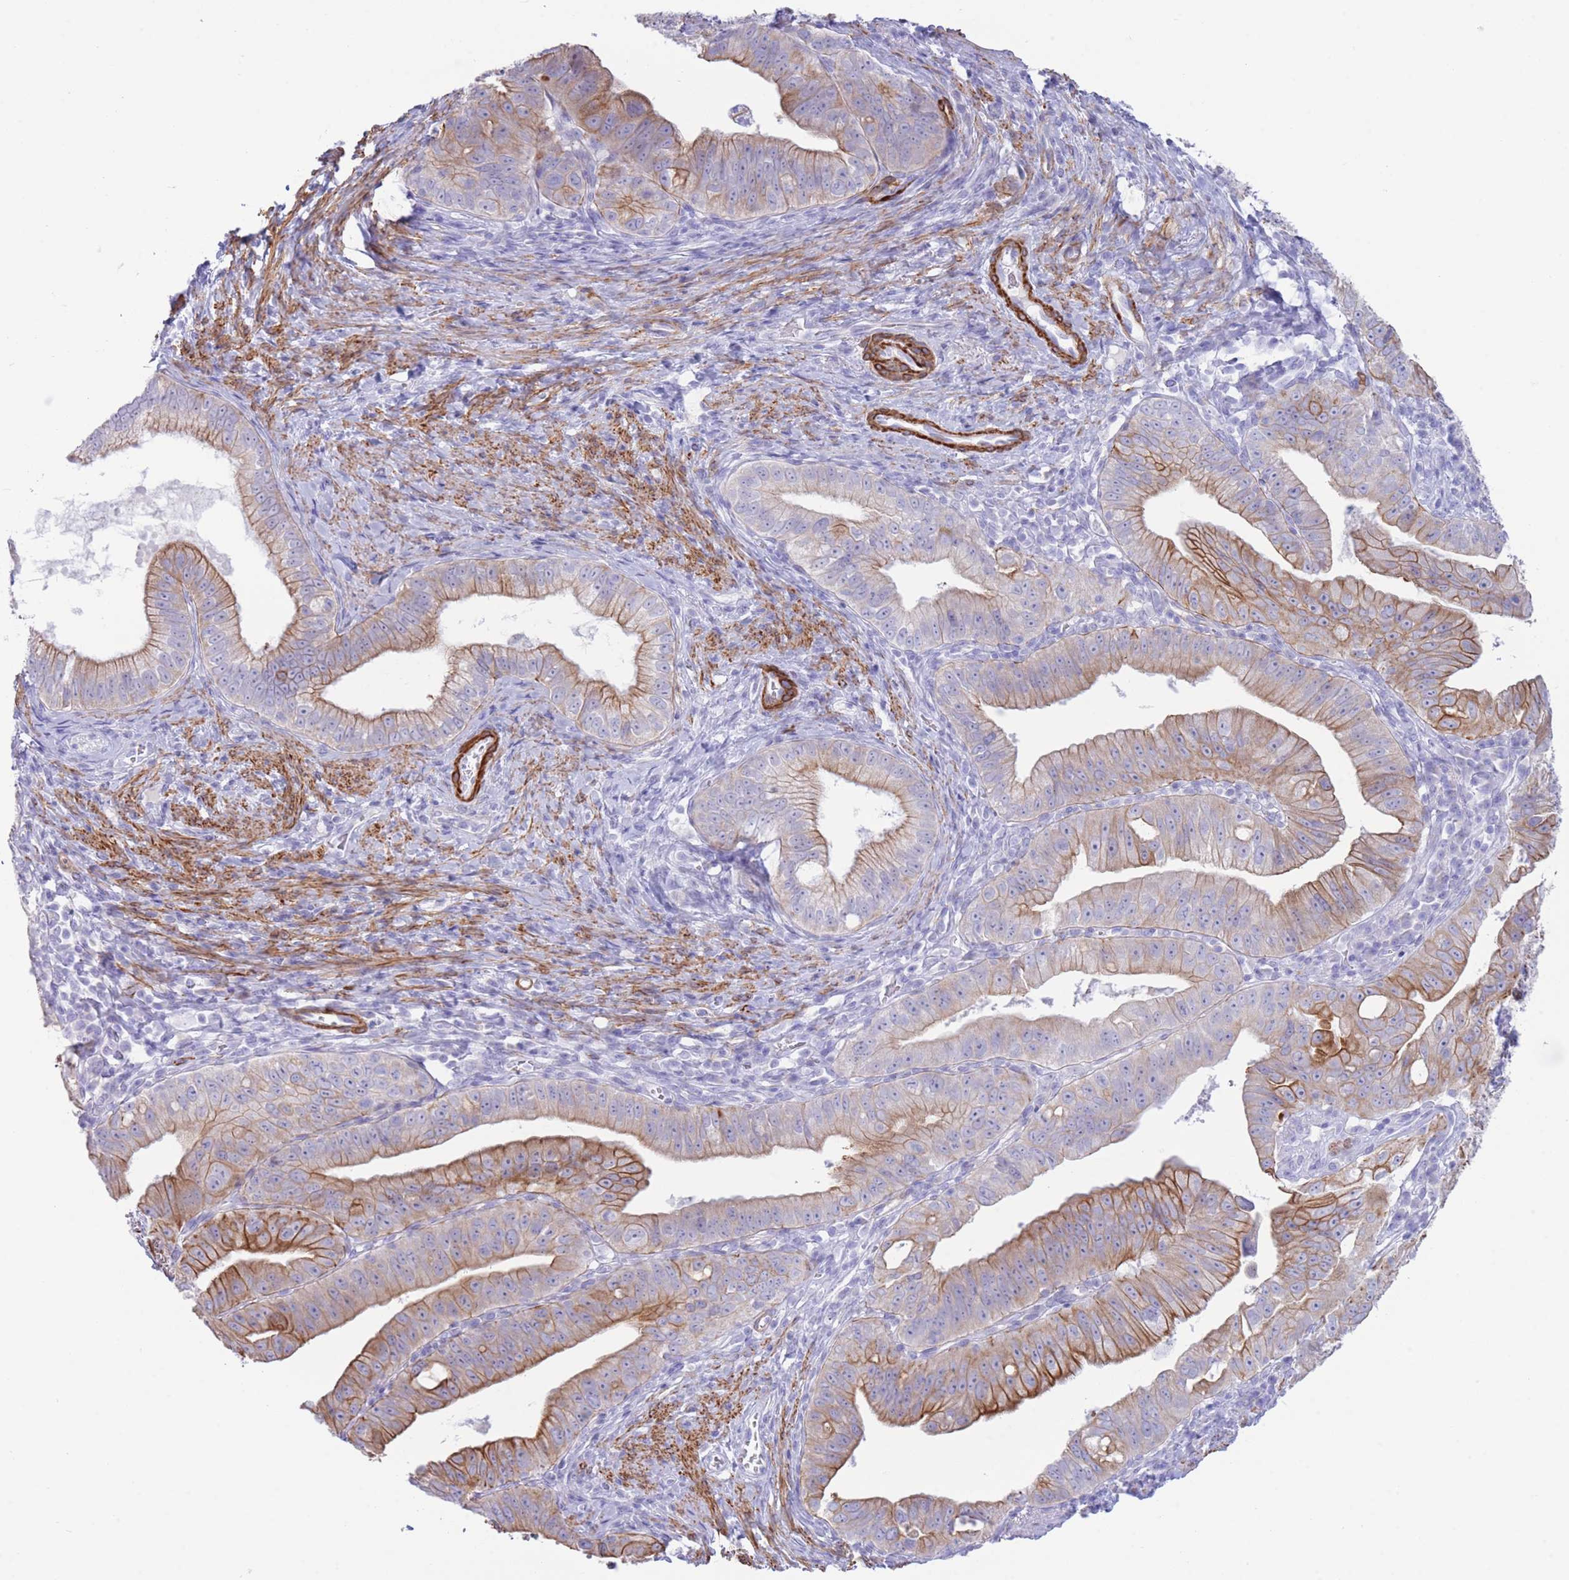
{"staining": {"intensity": "moderate", "quantity": ">75%", "location": "cytoplasmic/membranous"}, "tissue": "pancreatic cancer", "cell_type": "Tumor cells", "image_type": "cancer", "snomed": [{"axis": "morphology", "description": "Adenocarcinoma, NOS"}, {"axis": "topography", "description": "Pancreas"}], "caption": "A brown stain shows moderate cytoplasmic/membranous staining of a protein in pancreatic cancer (adenocarcinoma) tumor cells.", "gene": "VWA8", "patient": {"sex": "male", "age": 70}}